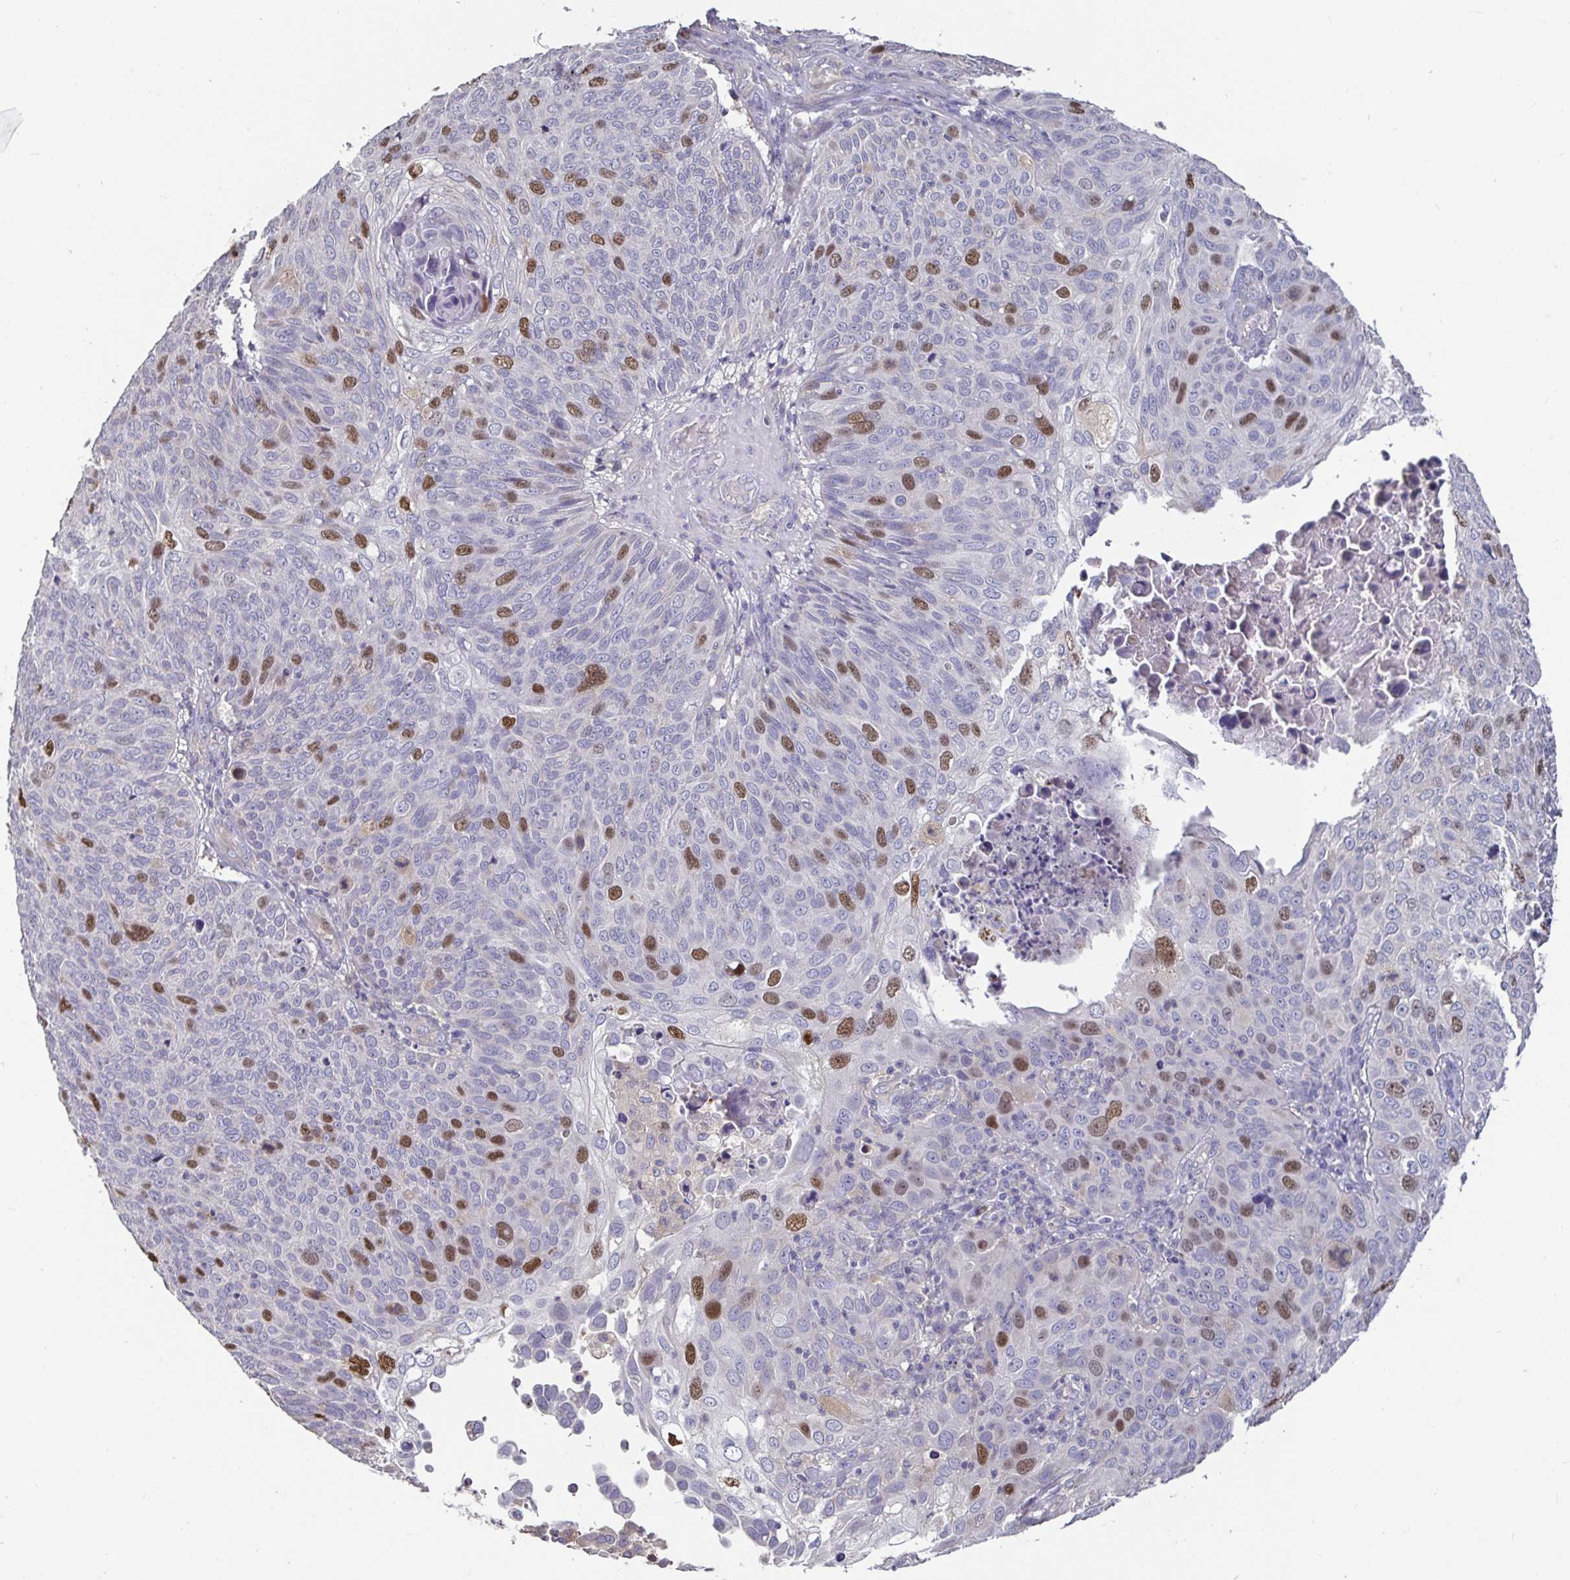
{"staining": {"intensity": "moderate", "quantity": "25%-75%", "location": "nuclear"}, "tissue": "skin cancer", "cell_type": "Tumor cells", "image_type": "cancer", "snomed": [{"axis": "morphology", "description": "Squamous cell carcinoma, NOS"}, {"axis": "topography", "description": "Skin"}], "caption": "Skin squamous cell carcinoma stained with IHC displays moderate nuclear positivity in approximately 25%-75% of tumor cells. (DAB IHC, brown staining for protein, blue staining for nuclei).", "gene": "ANLN", "patient": {"sex": "male", "age": 87}}